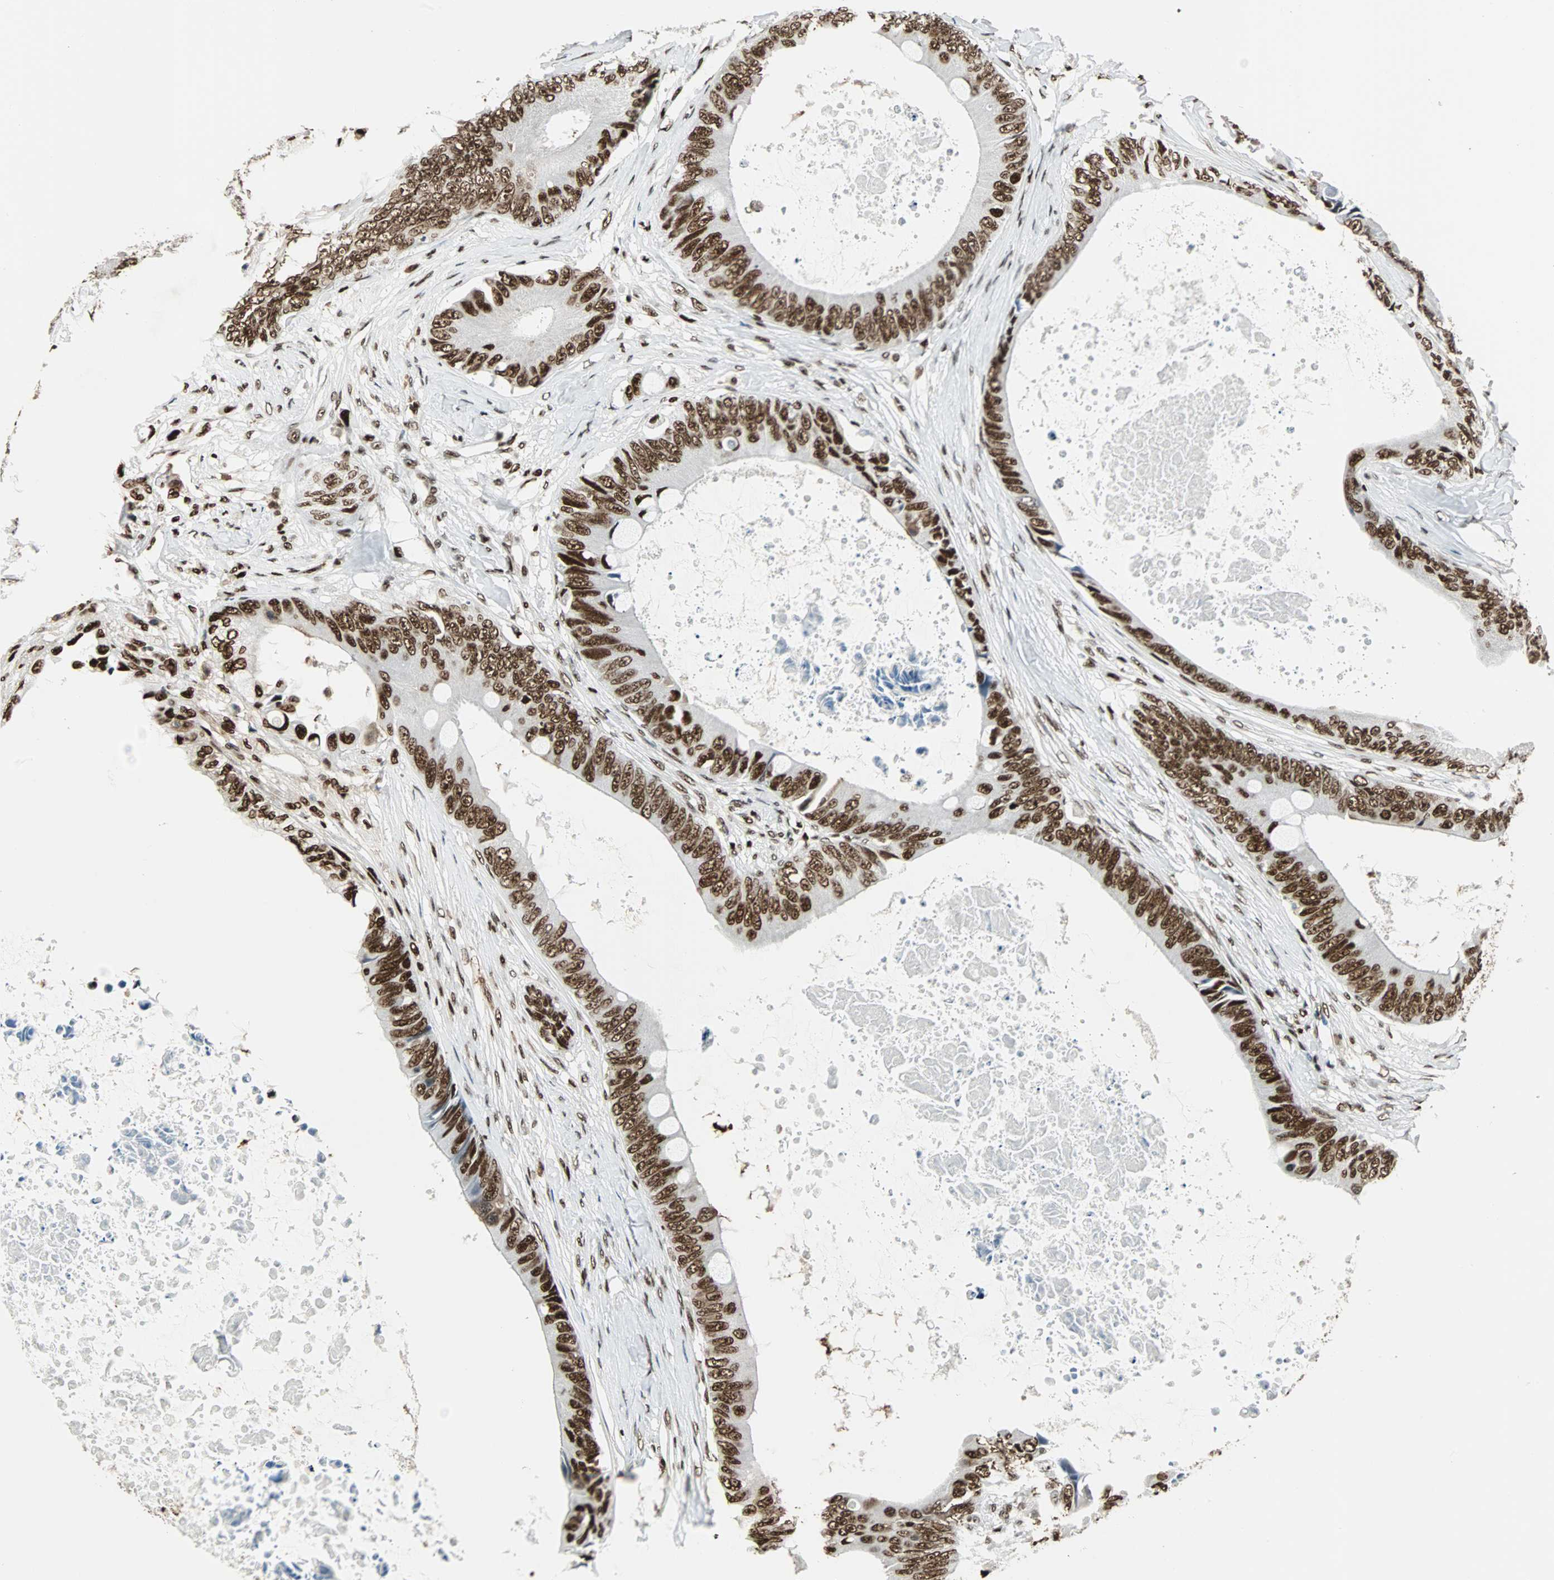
{"staining": {"intensity": "strong", "quantity": ">75%", "location": "nuclear"}, "tissue": "colorectal cancer", "cell_type": "Tumor cells", "image_type": "cancer", "snomed": [{"axis": "morphology", "description": "Normal tissue, NOS"}, {"axis": "morphology", "description": "Adenocarcinoma, NOS"}, {"axis": "topography", "description": "Rectum"}, {"axis": "topography", "description": "Peripheral nerve tissue"}], "caption": "Strong nuclear protein expression is appreciated in about >75% of tumor cells in colorectal cancer.", "gene": "XRCC4", "patient": {"sex": "female", "age": 77}}